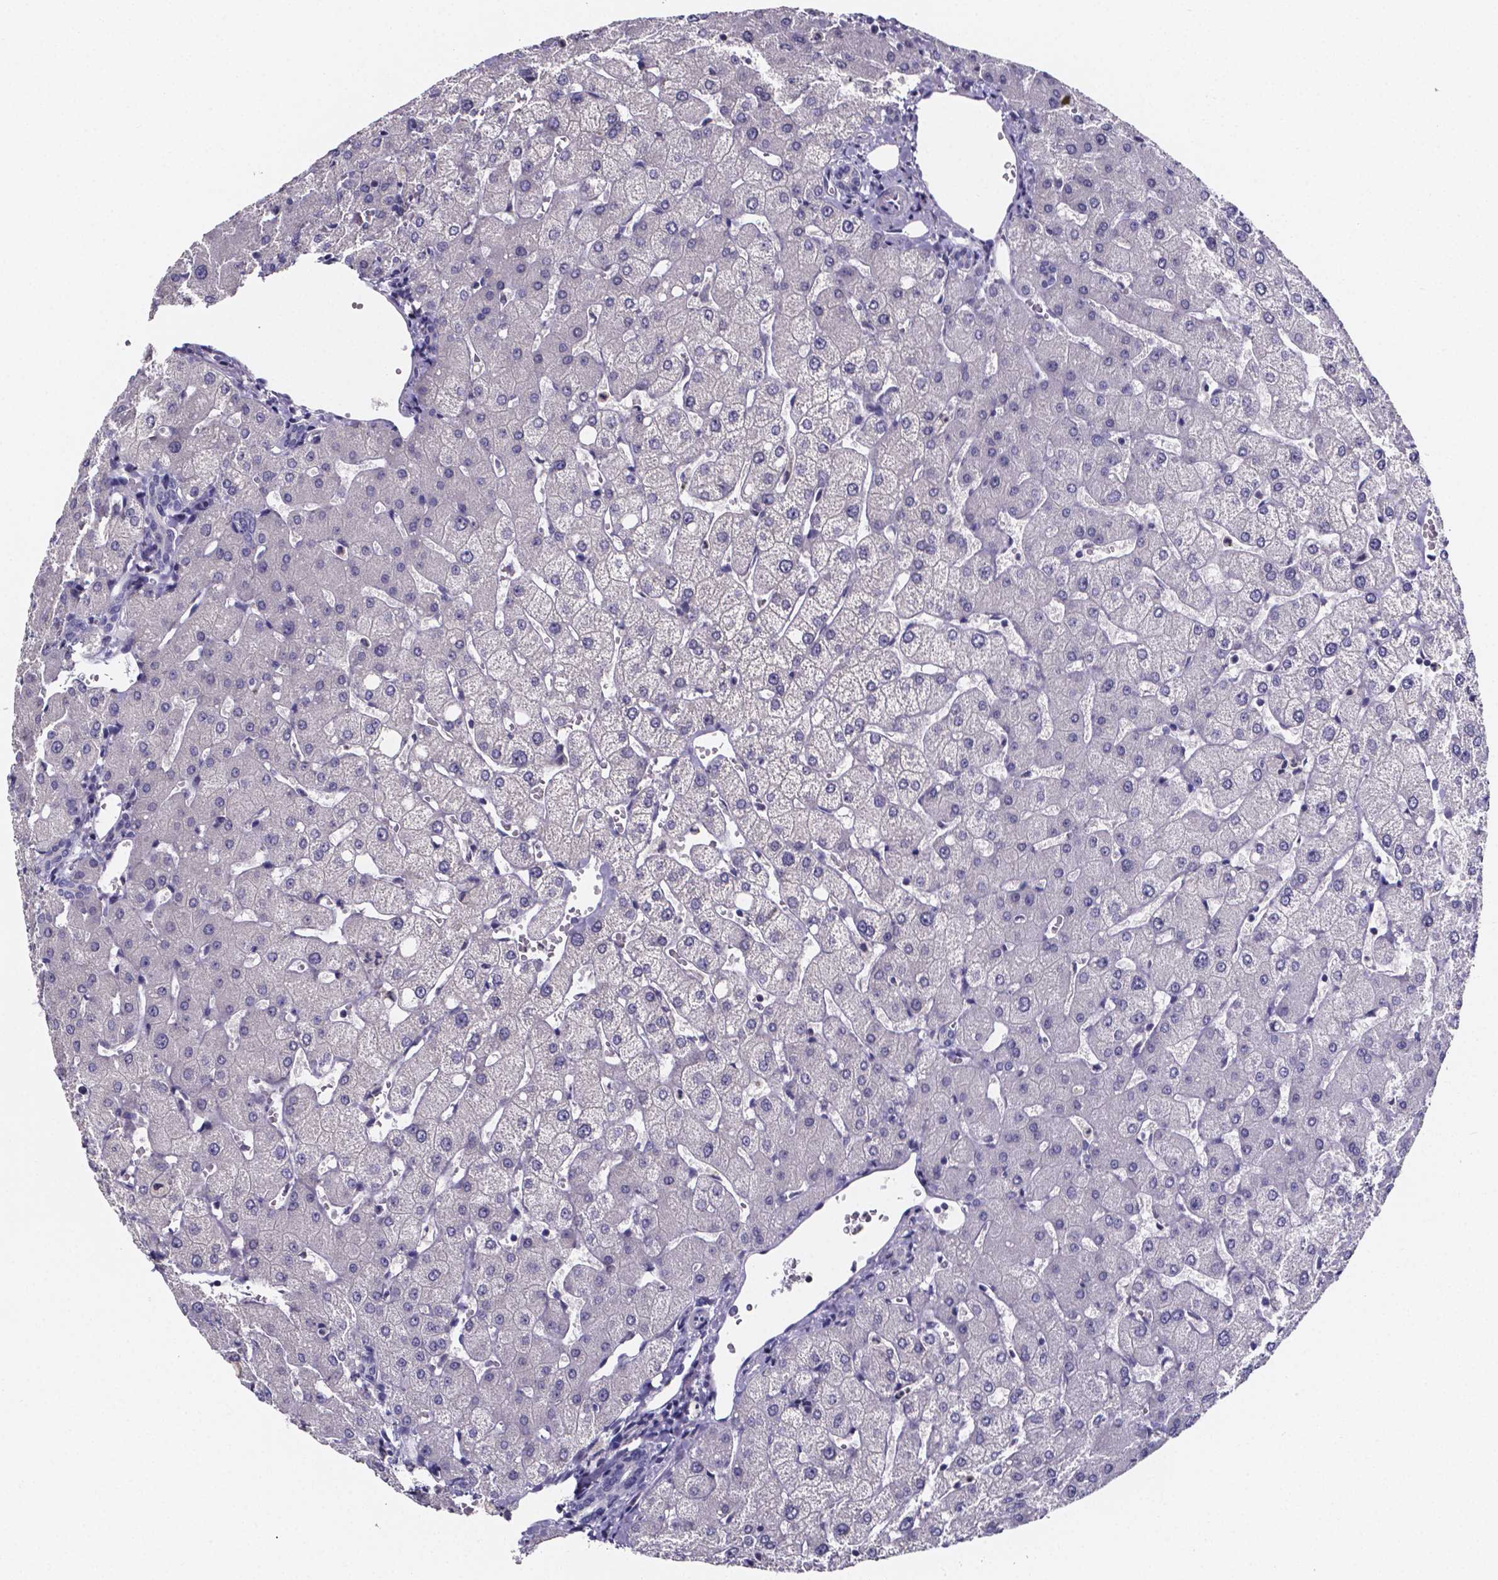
{"staining": {"intensity": "negative", "quantity": "none", "location": "none"}, "tissue": "liver", "cell_type": "Cholangiocytes", "image_type": "normal", "snomed": [{"axis": "morphology", "description": "Normal tissue, NOS"}, {"axis": "topography", "description": "Liver"}], "caption": "Liver stained for a protein using IHC displays no staining cholangiocytes.", "gene": "IZUMO1", "patient": {"sex": "female", "age": 54}}